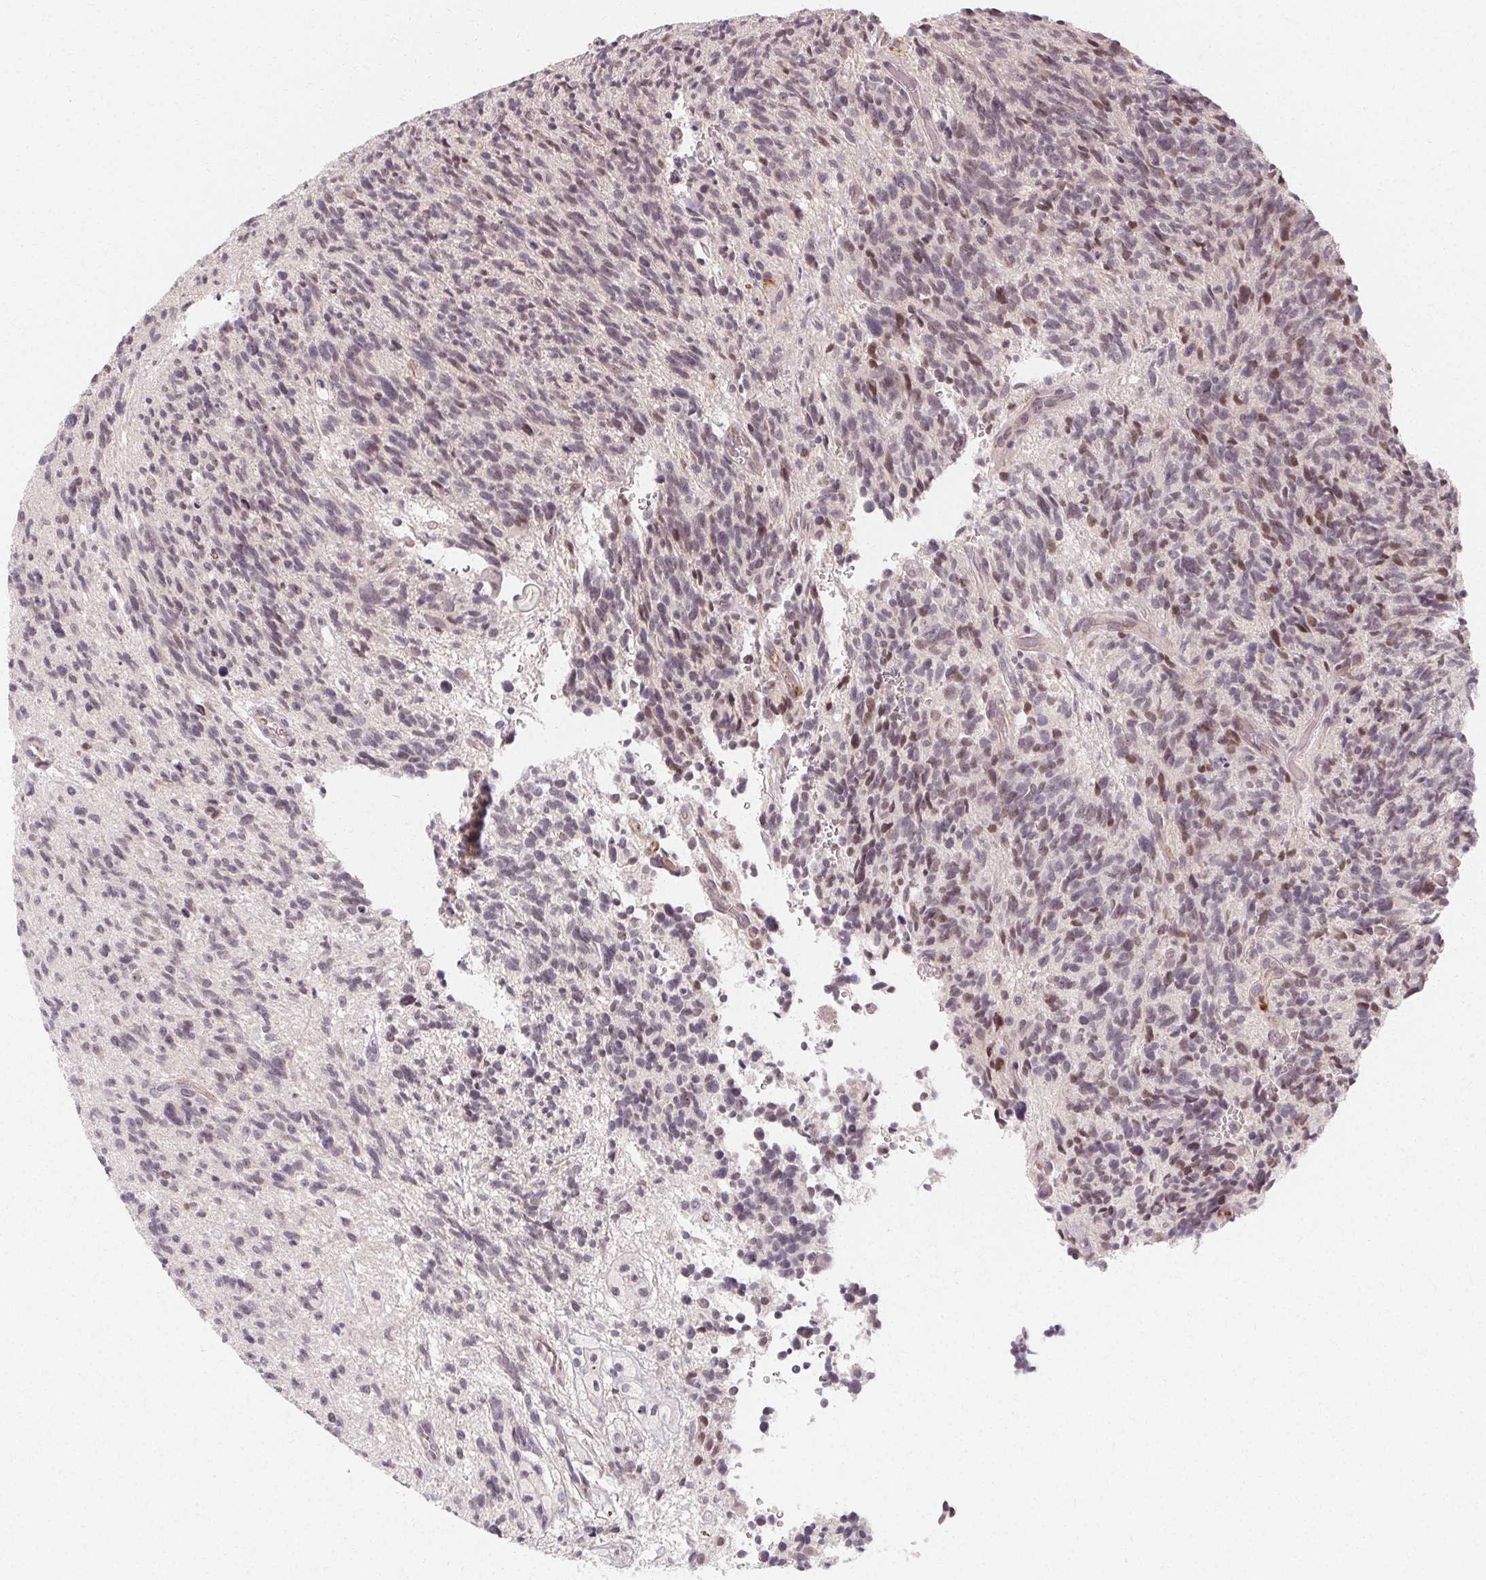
{"staining": {"intensity": "negative", "quantity": "none", "location": "none"}, "tissue": "glioma", "cell_type": "Tumor cells", "image_type": "cancer", "snomed": [{"axis": "morphology", "description": "Glioma, malignant, High grade"}, {"axis": "topography", "description": "Brain"}], "caption": "Immunohistochemistry (IHC) histopathology image of neoplastic tissue: high-grade glioma (malignant) stained with DAB (3,3'-diaminobenzidine) displays no significant protein positivity in tumor cells.", "gene": "CLCNKB", "patient": {"sex": "male", "age": 29}}